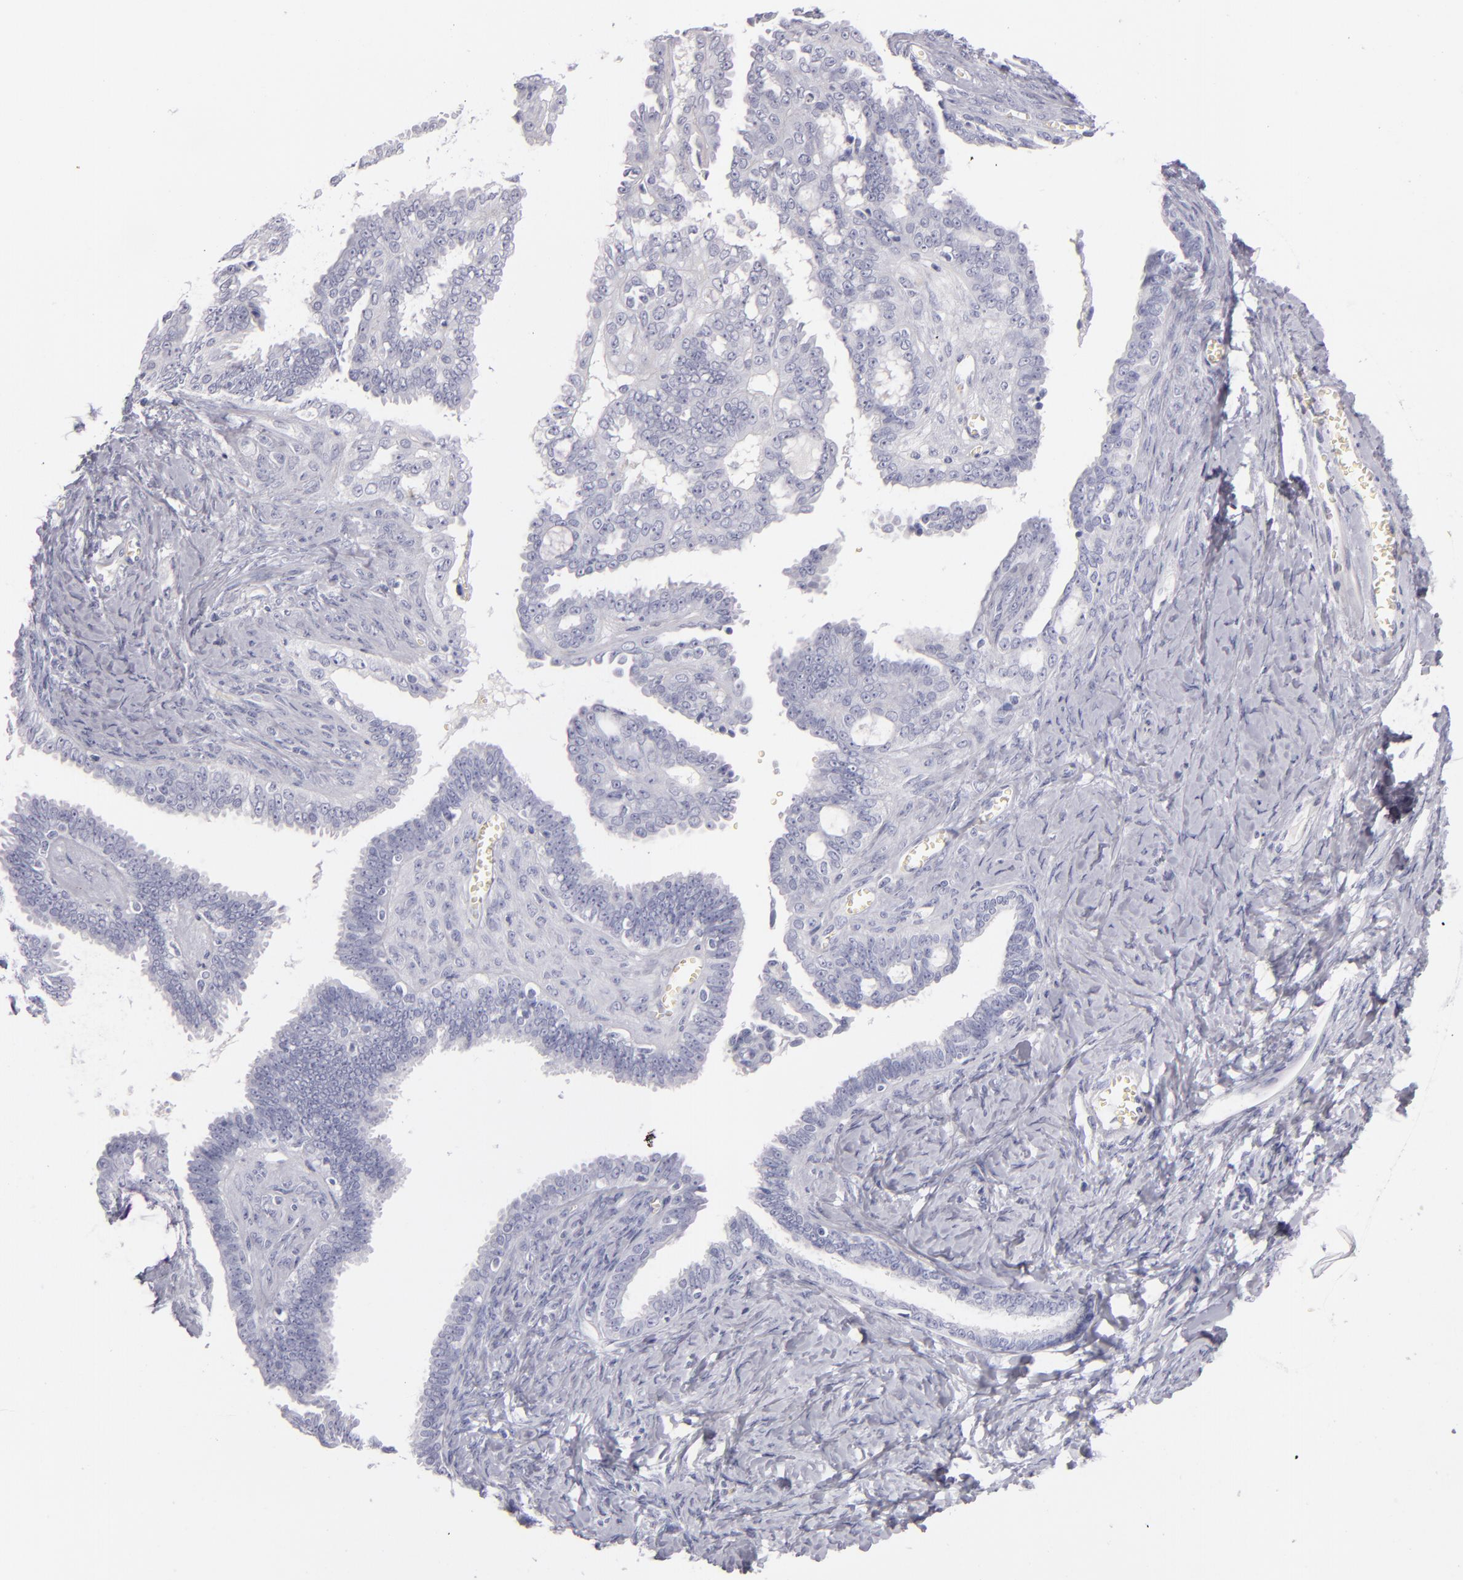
{"staining": {"intensity": "negative", "quantity": "none", "location": "none"}, "tissue": "ovarian cancer", "cell_type": "Tumor cells", "image_type": "cancer", "snomed": [{"axis": "morphology", "description": "Cystadenocarcinoma, serous, NOS"}, {"axis": "topography", "description": "Ovary"}], "caption": "Image shows no protein staining in tumor cells of ovarian serous cystadenocarcinoma tissue.", "gene": "CD207", "patient": {"sex": "female", "age": 71}}